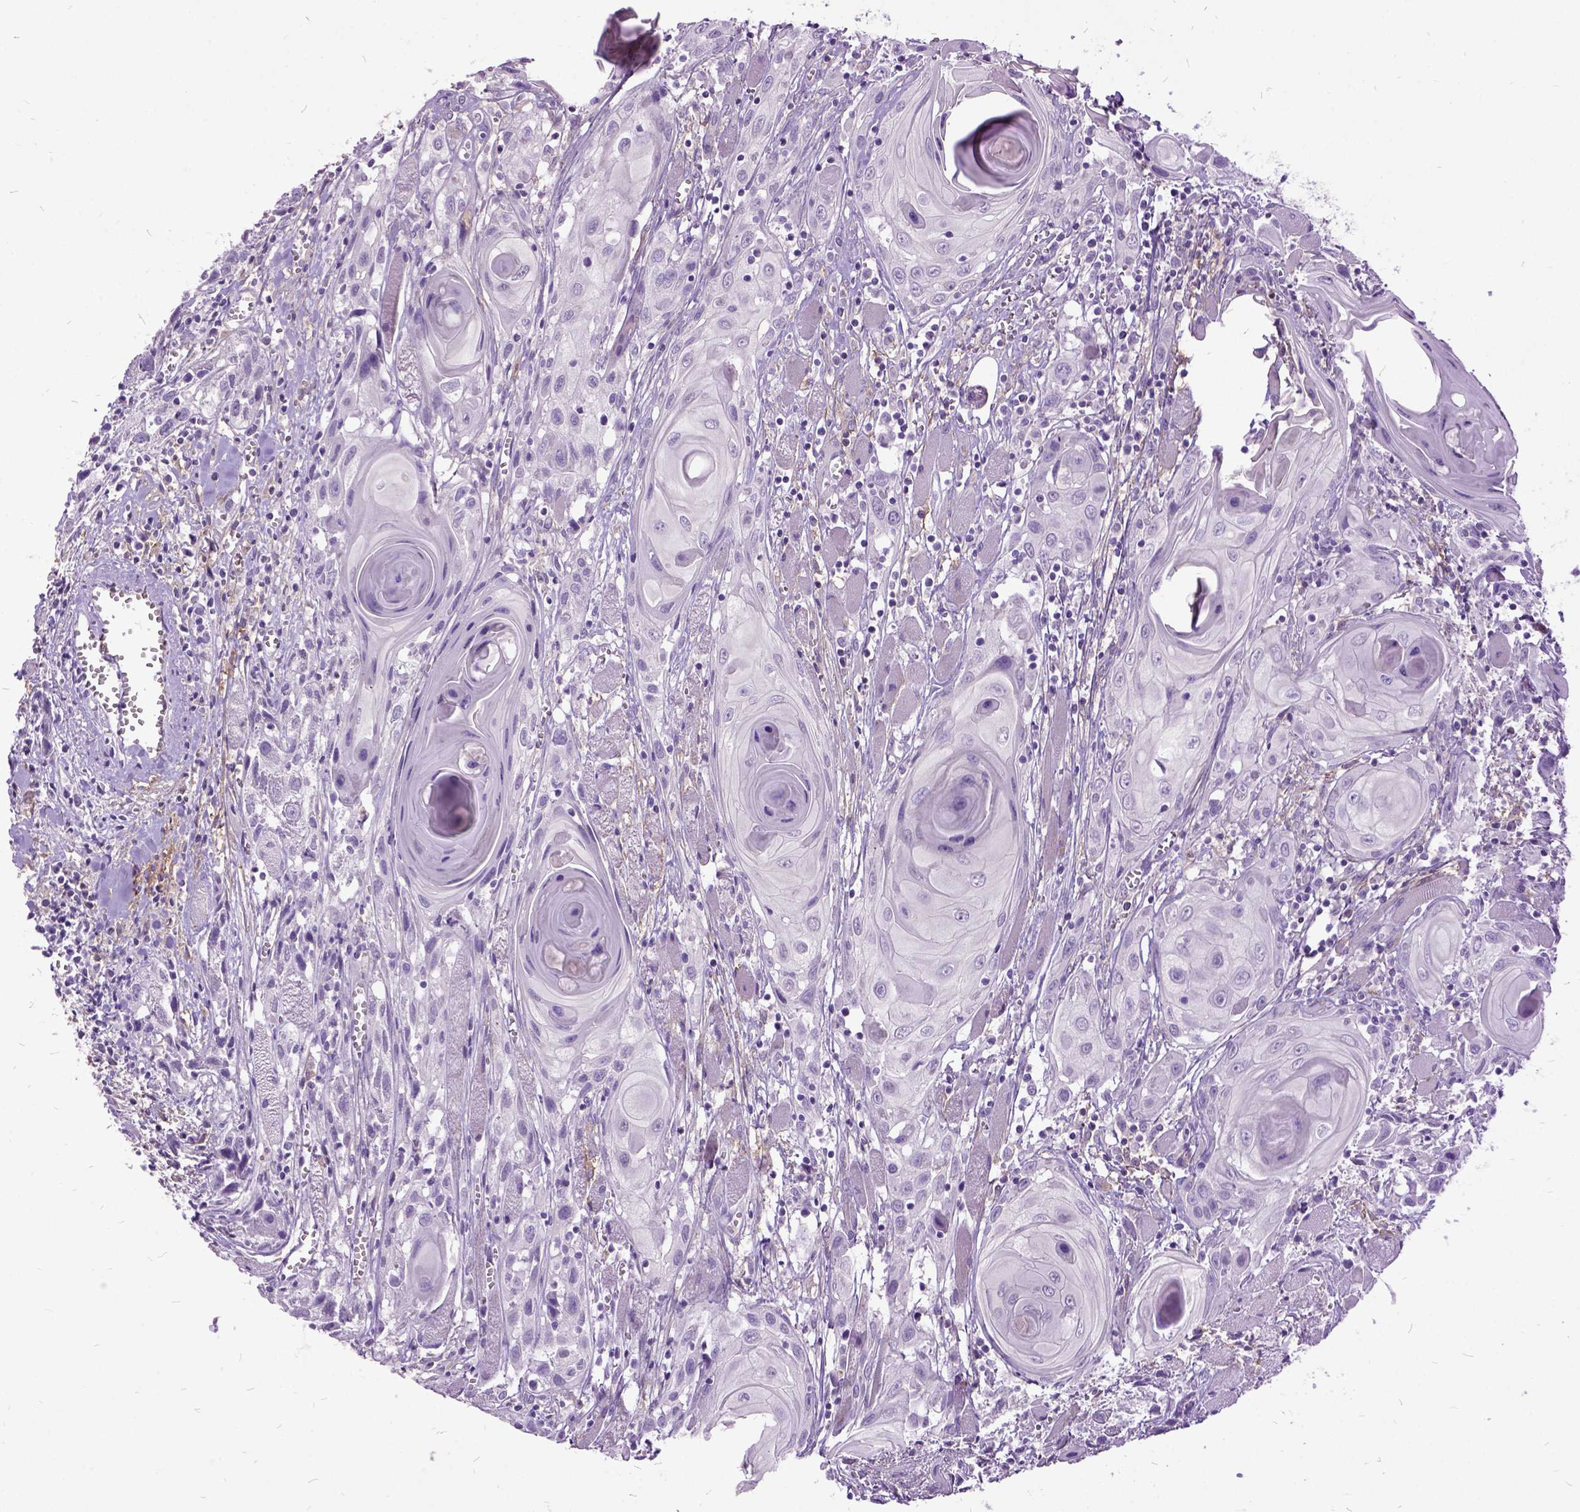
{"staining": {"intensity": "negative", "quantity": "none", "location": "none"}, "tissue": "head and neck cancer", "cell_type": "Tumor cells", "image_type": "cancer", "snomed": [{"axis": "morphology", "description": "Squamous cell carcinoma, NOS"}, {"axis": "topography", "description": "Head-Neck"}], "caption": "Squamous cell carcinoma (head and neck) stained for a protein using immunohistochemistry (IHC) exhibits no staining tumor cells.", "gene": "MME", "patient": {"sex": "female", "age": 80}}